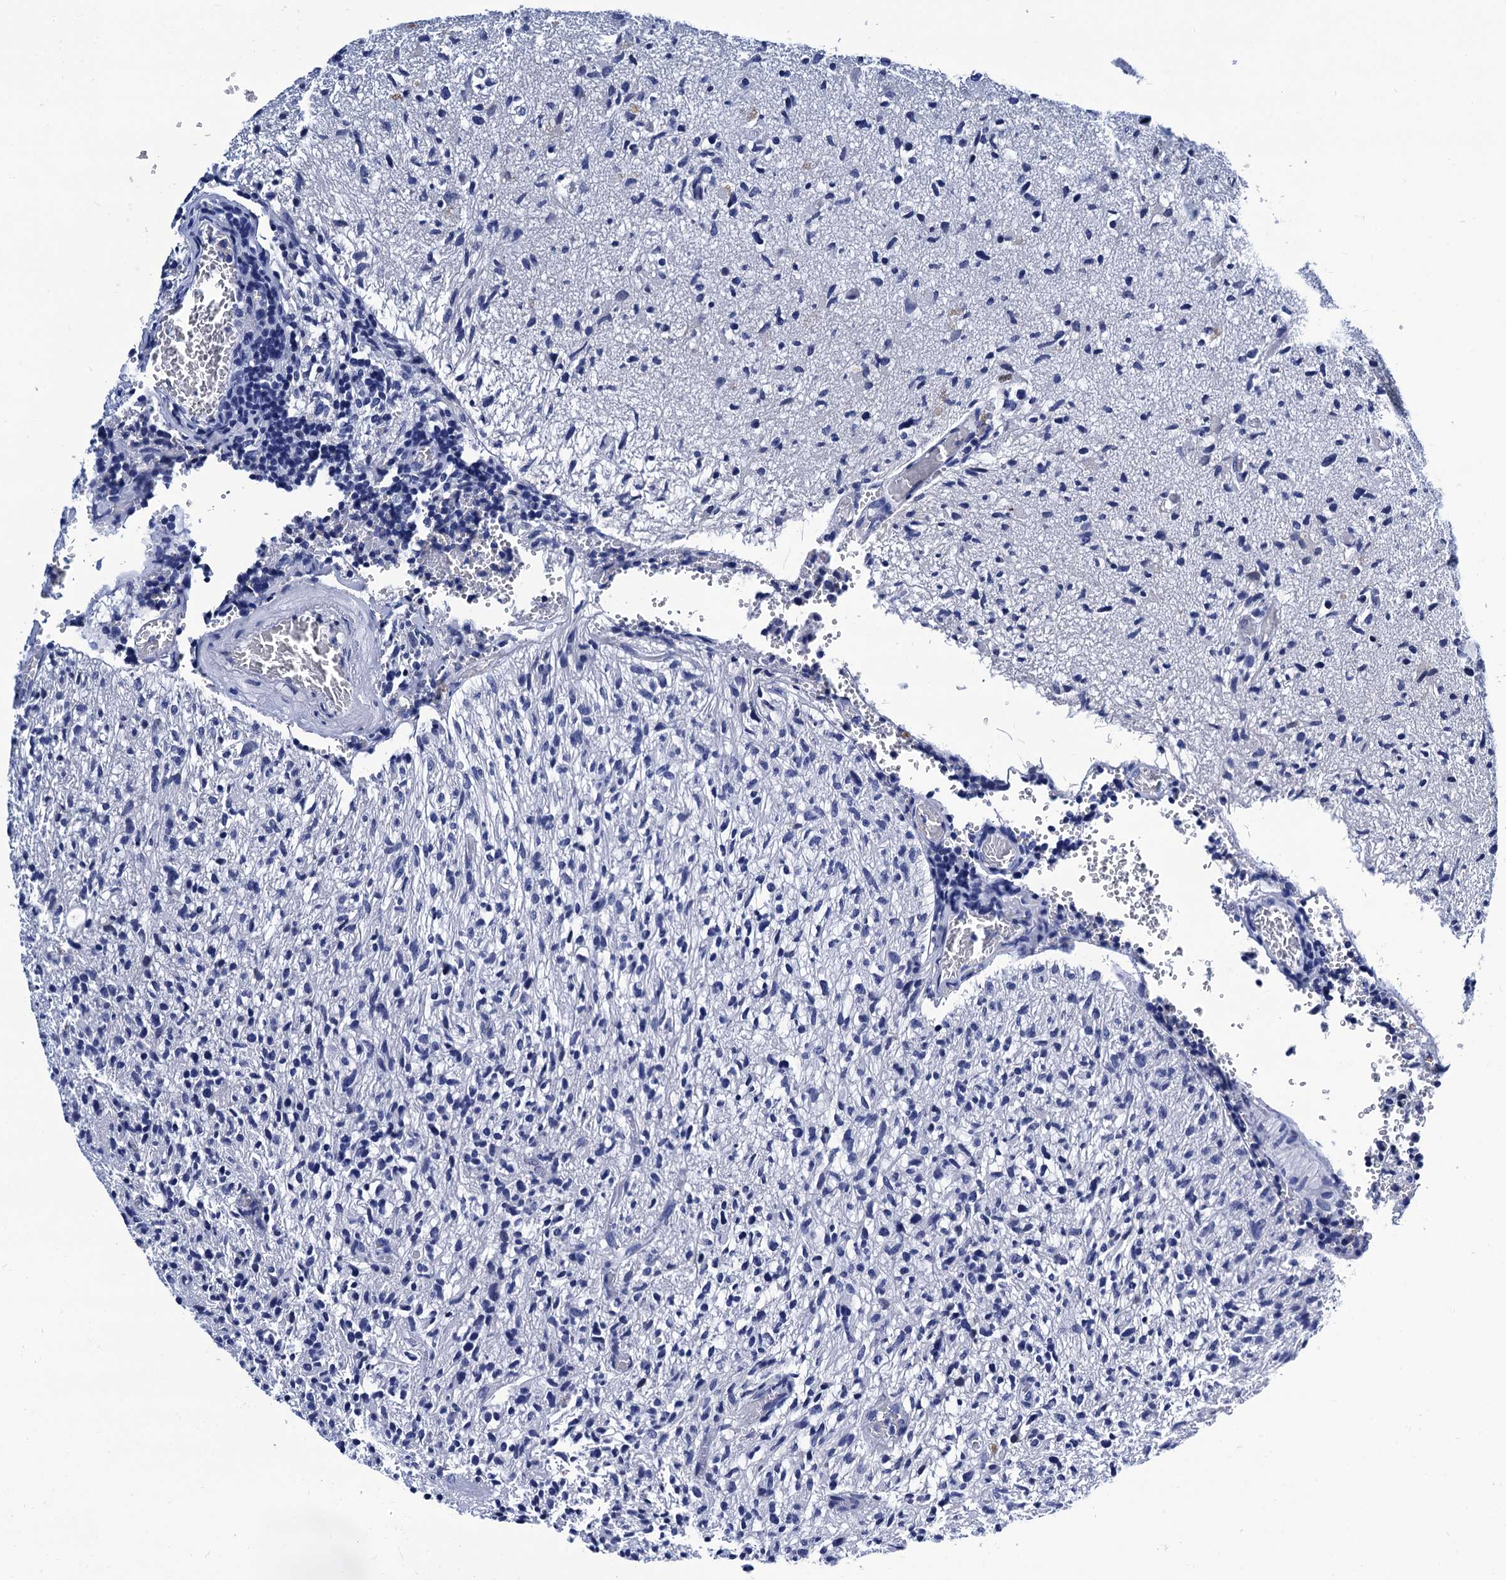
{"staining": {"intensity": "negative", "quantity": "none", "location": "none"}, "tissue": "glioma", "cell_type": "Tumor cells", "image_type": "cancer", "snomed": [{"axis": "morphology", "description": "Glioma, malignant, High grade"}, {"axis": "topography", "description": "Brain"}], "caption": "A high-resolution photomicrograph shows IHC staining of high-grade glioma (malignant), which displays no significant staining in tumor cells.", "gene": "LRRC30", "patient": {"sex": "female", "age": 57}}